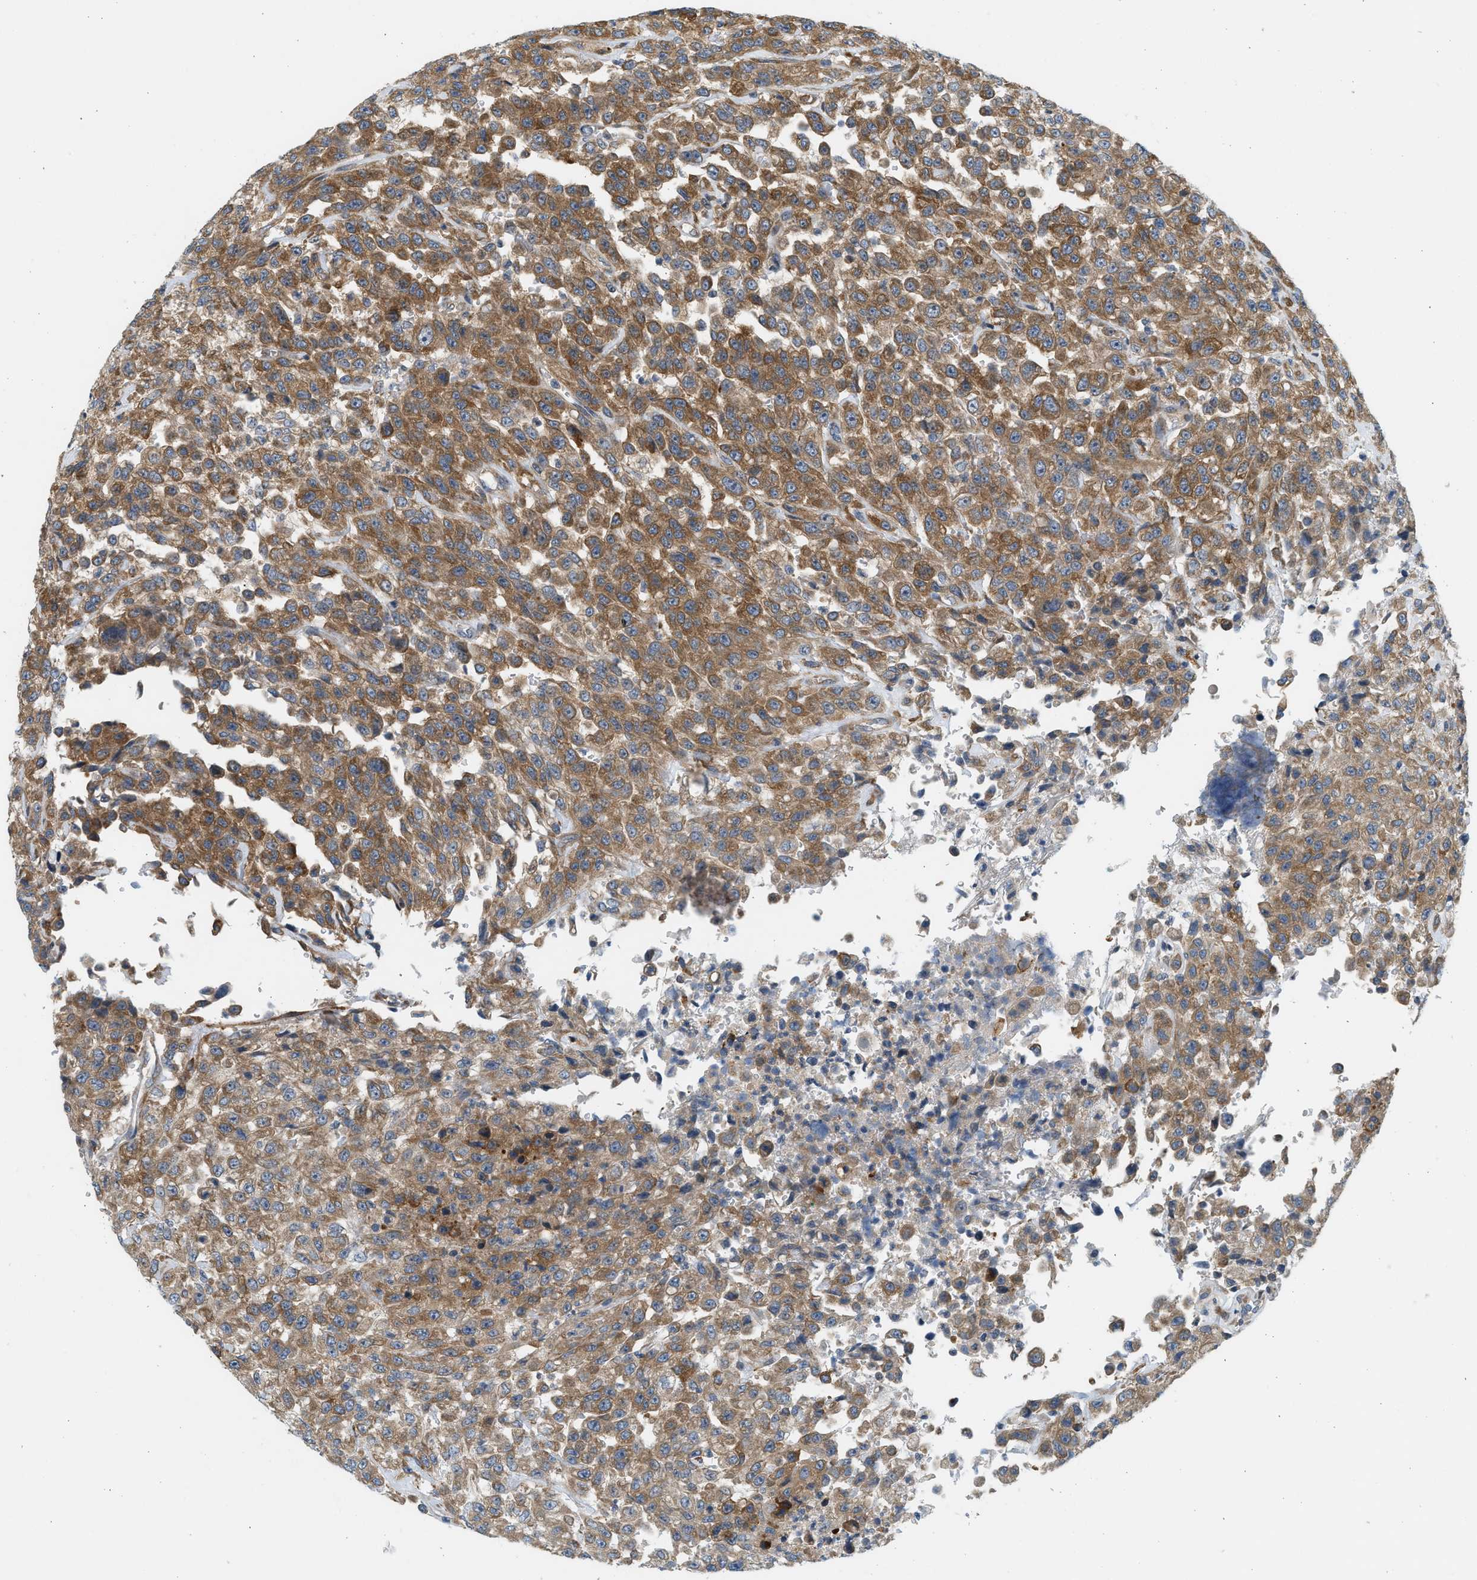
{"staining": {"intensity": "moderate", "quantity": ">75%", "location": "cytoplasmic/membranous"}, "tissue": "urothelial cancer", "cell_type": "Tumor cells", "image_type": "cancer", "snomed": [{"axis": "morphology", "description": "Urothelial carcinoma, High grade"}, {"axis": "topography", "description": "Urinary bladder"}], "caption": "Tumor cells show moderate cytoplasmic/membranous staining in approximately >75% of cells in urothelial carcinoma (high-grade).", "gene": "KDELR2", "patient": {"sex": "male", "age": 46}}